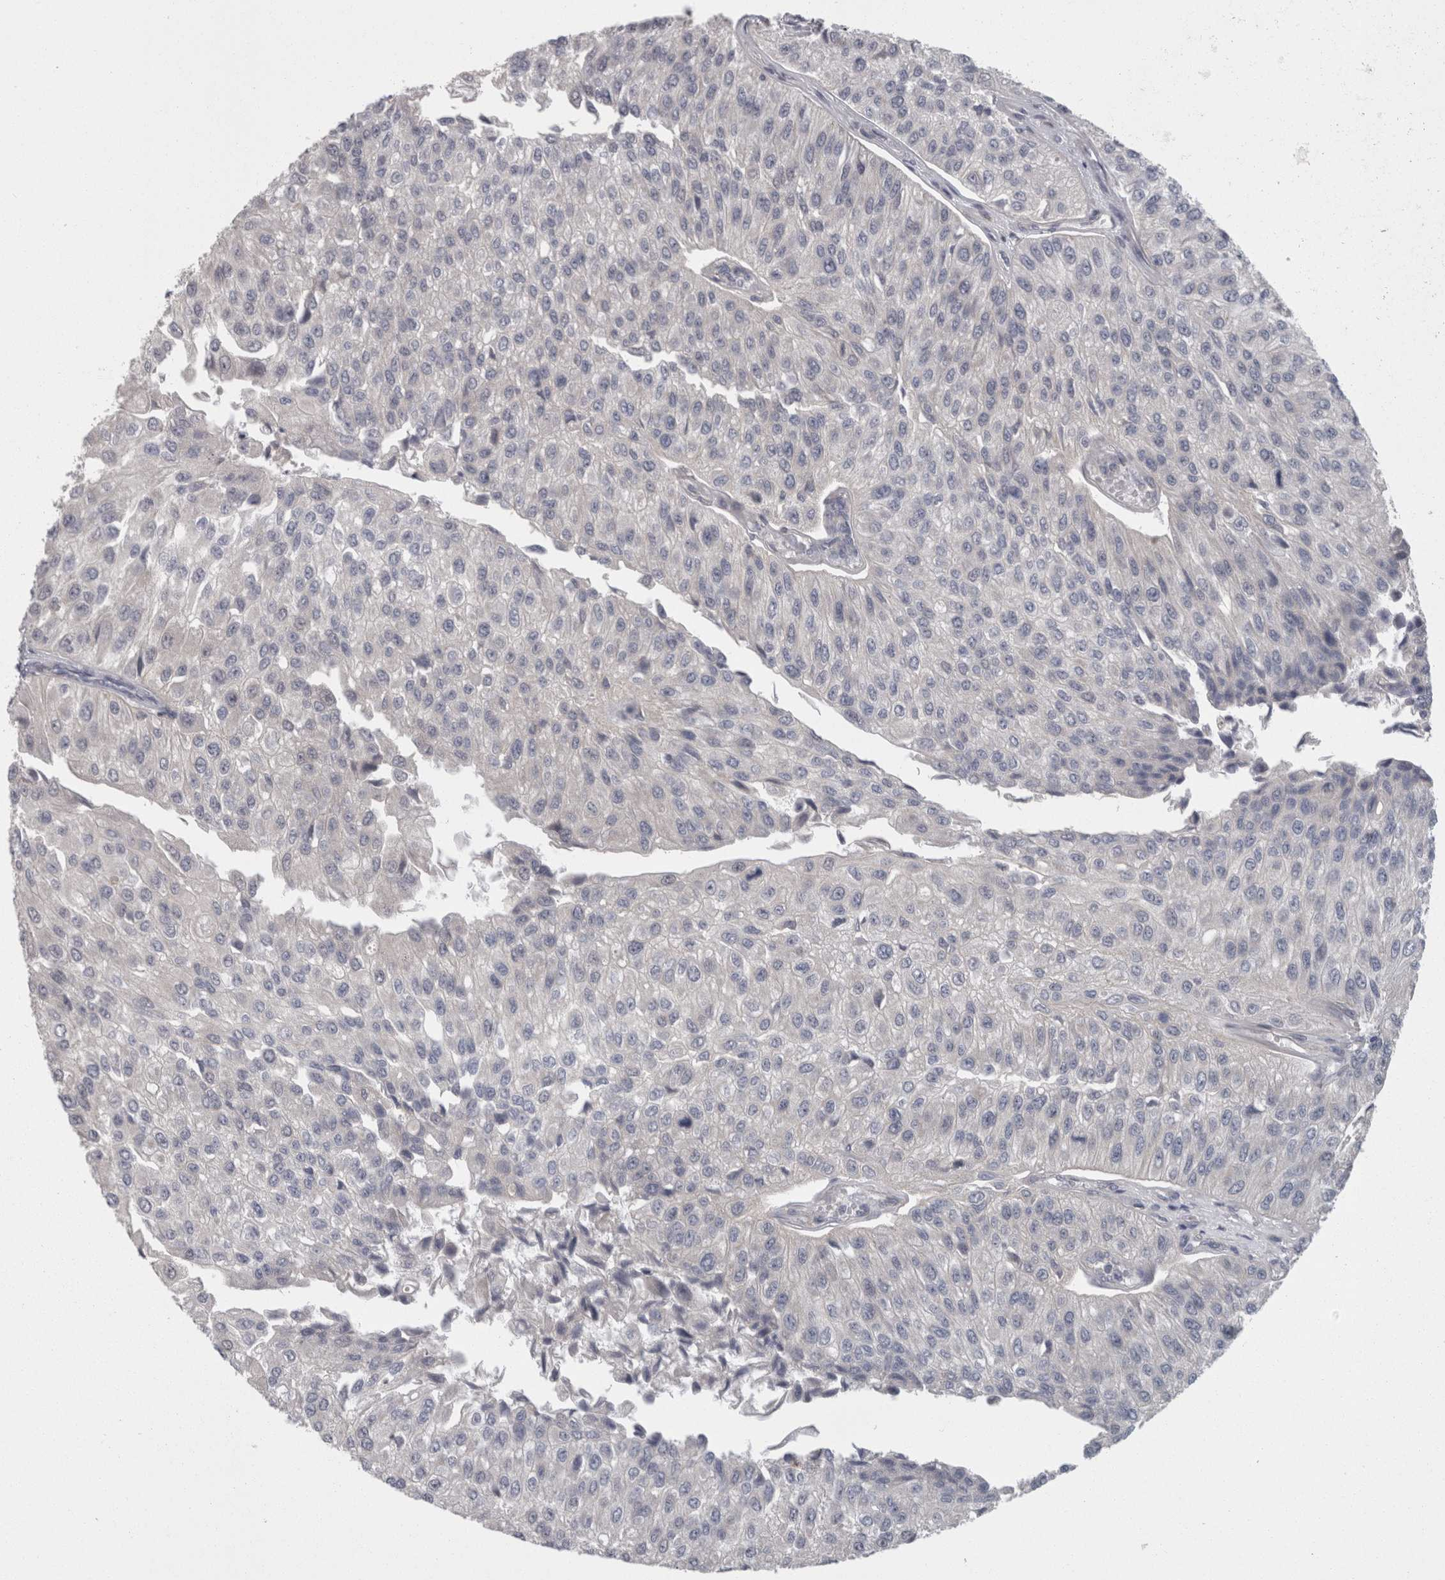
{"staining": {"intensity": "negative", "quantity": "none", "location": "none"}, "tissue": "urothelial cancer", "cell_type": "Tumor cells", "image_type": "cancer", "snomed": [{"axis": "morphology", "description": "Urothelial carcinoma, High grade"}, {"axis": "topography", "description": "Kidney"}, {"axis": "topography", "description": "Urinary bladder"}], "caption": "Urothelial carcinoma (high-grade) was stained to show a protein in brown. There is no significant positivity in tumor cells.", "gene": "RMDN1", "patient": {"sex": "male", "age": 77}}